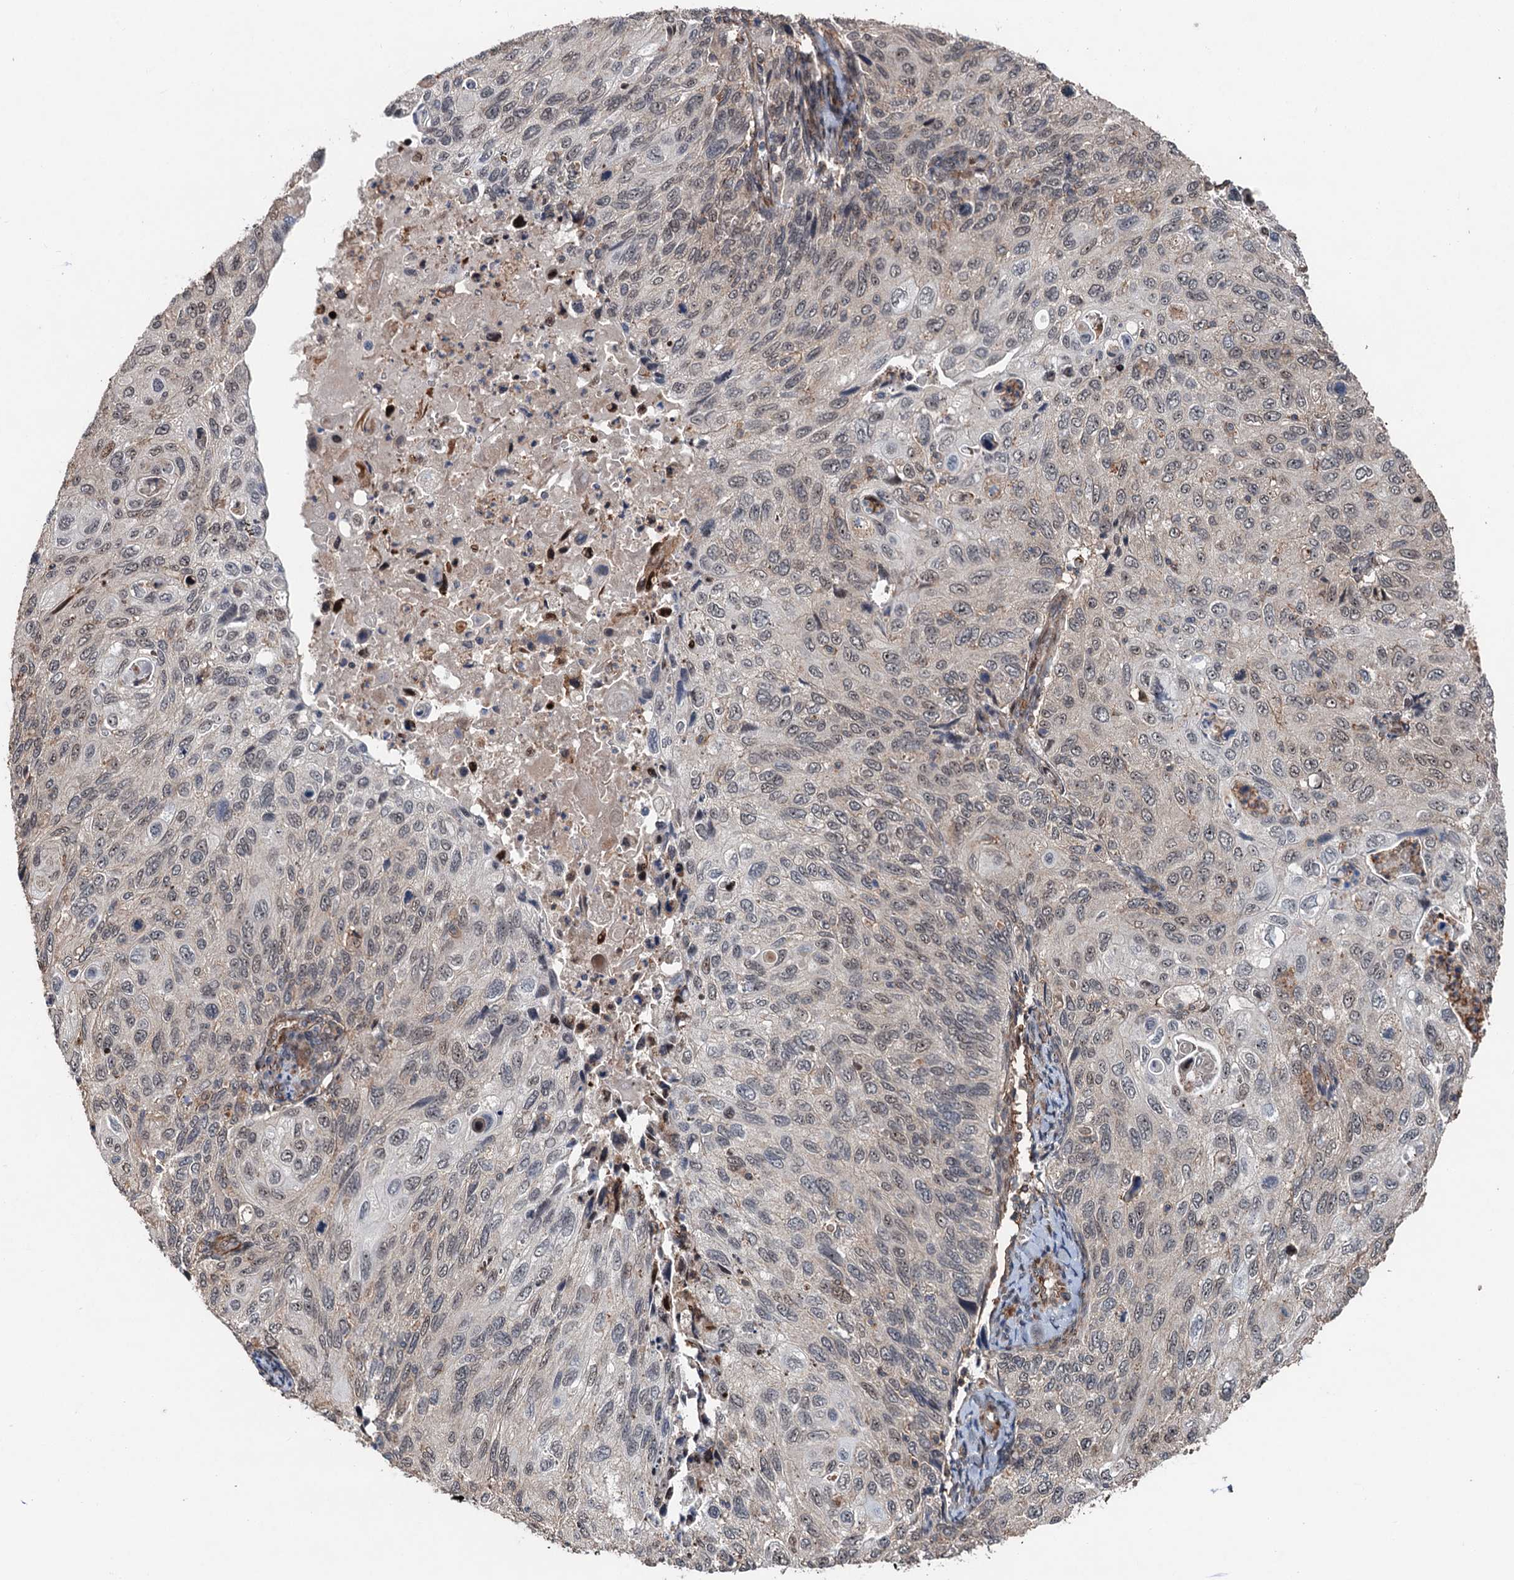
{"staining": {"intensity": "weak", "quantity": "<25%", "location": "nuclear"}, "tissue": "cervical cancer", "cell_type": "Tumor cells", "image_type": "cancer", "snomed": [{"axis": "morphology", "description": "Squamous cell carcinoma, NOS"}, {"axis": "topography", "description": "Cervix"}], "caption": "The immunohistochemistry (IHC) histopathology image has no significant expression in tumor cells of squamous cell carcinoma (cervical) tissue.", "gene": "TMA16", "patient": {"sex": "female", "age": 70}}